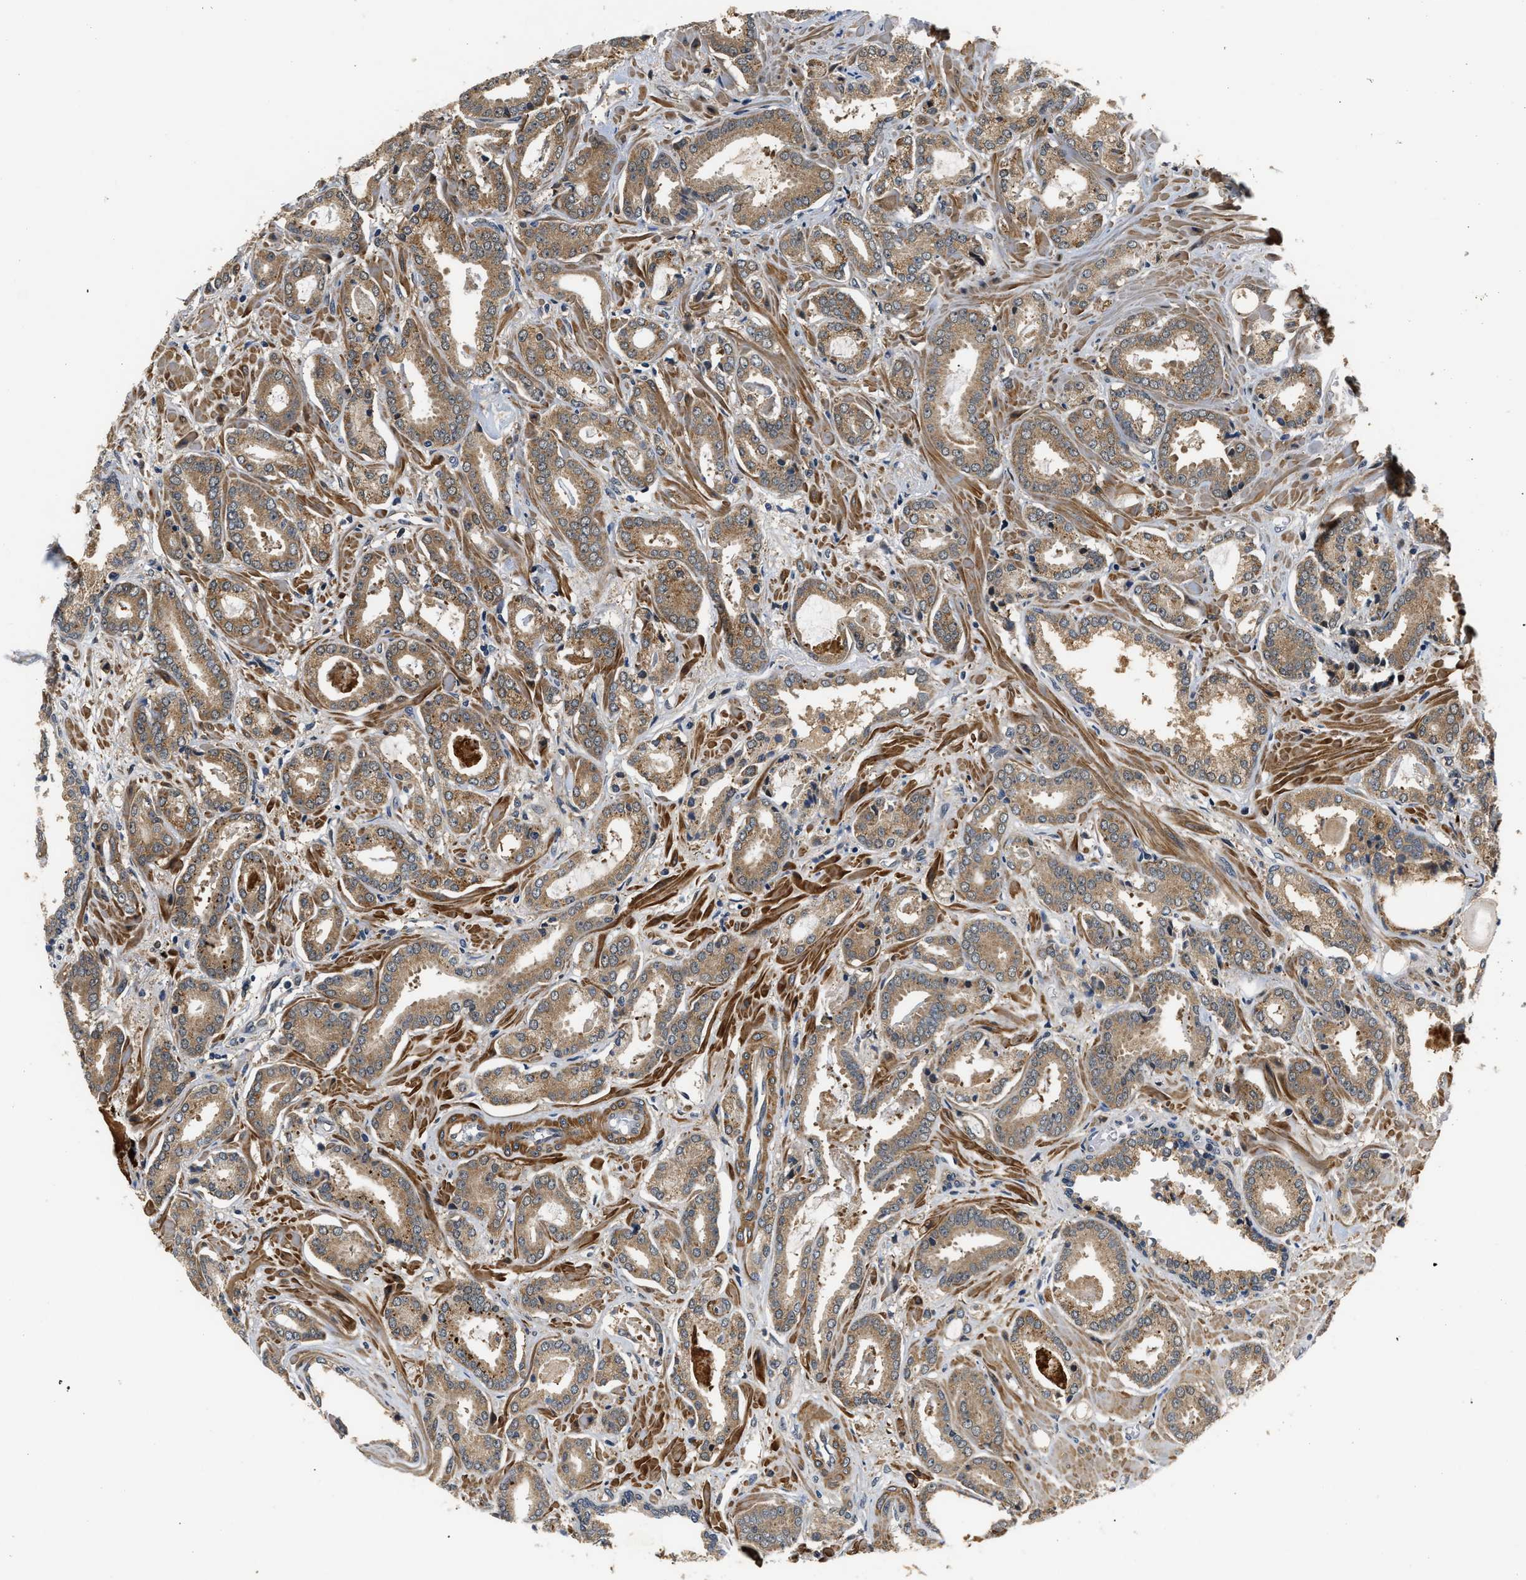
{"staining": {"intensity": "moderate", "quantity": ">75%", "location": "cytoplasmic/membranous"}, "tissue": "prostate cancer", "cell_type": "Tumor cells", "image_type": "cancer", "snomed": [{"axis": "morphology", "description": "Adenocarcinoma, Low grade"}, {"axis": "topography", "description": "Prostate"}], "caption": "Immunohistochemistry staining of prostate cancer, which displays medium levels of moderate cytoplasmic/membranous staining in about >75% of tumor cells indicating moderate cytoplasmic/membranous protein staining. The staining was performed using DAB (3,3'-diaminobenzidine) (brown) for protein detection and nuclei were counterstained in hematoxylin (blue).", "gene": "LARP6", "patient": {"sex": "male", "age": 53}}